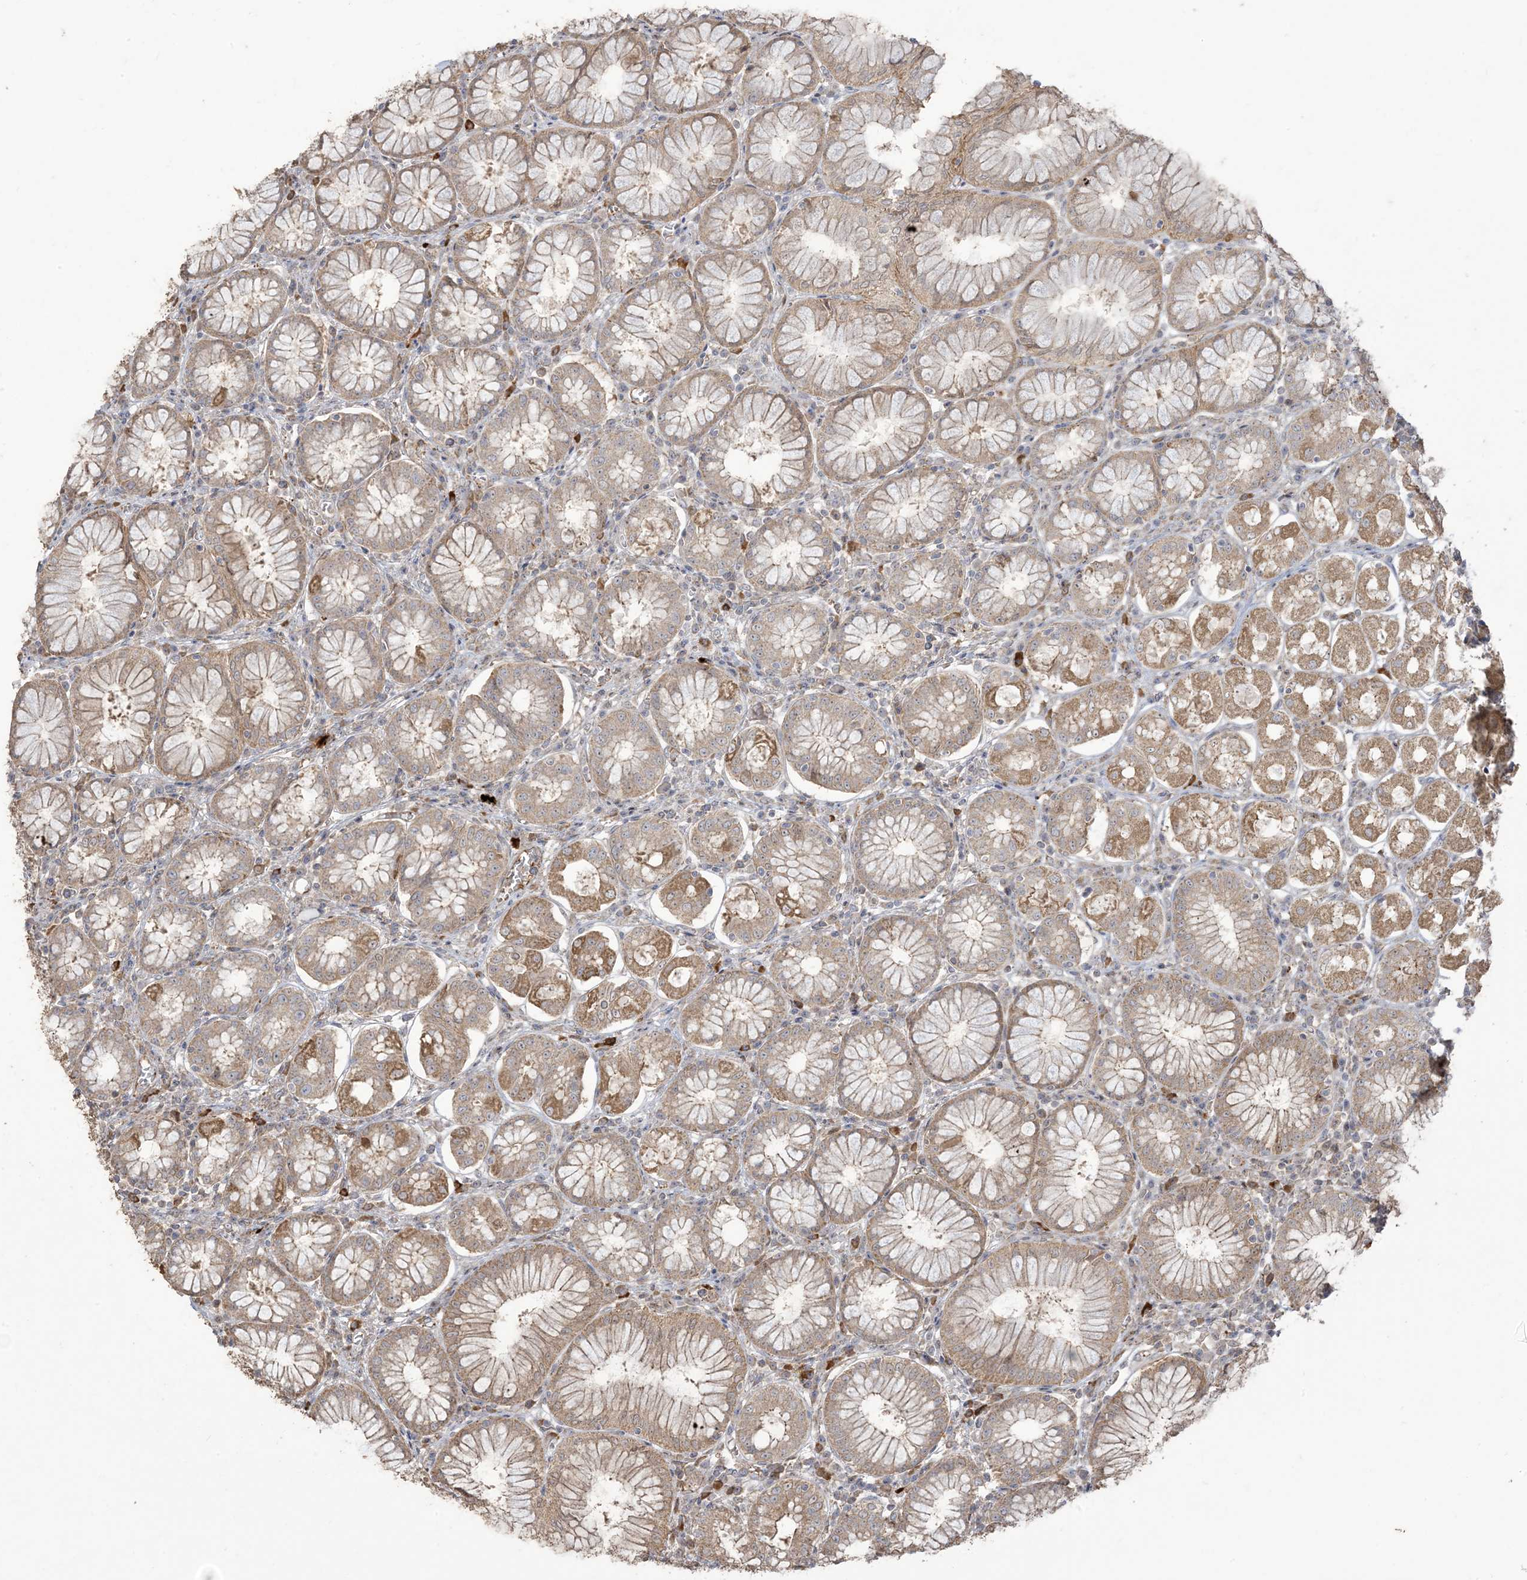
{"staining": {"intensity": "moderate", "quantity": "25%-75%", "location": "cytoplasmic/membranous,nuclear"}, "tissue": "stomach", "cell_type": "Glandular cells", "image_type": "normal", "snomed": [{"axis": "morphology", "description": "Normal tissue, NOS"}, {"axis": "topography", "description": "Stomach, lower"}], "caption": "The photomicrograph shows immunohistochemical staining of unremarkable stomach. There is moderate cytoplasmic/membranous,nuclear staining is appreciated in about 25%-75% of glandular cells.", "gene": "KLHL18", "patient": {"sex": "female", "age": 56}}